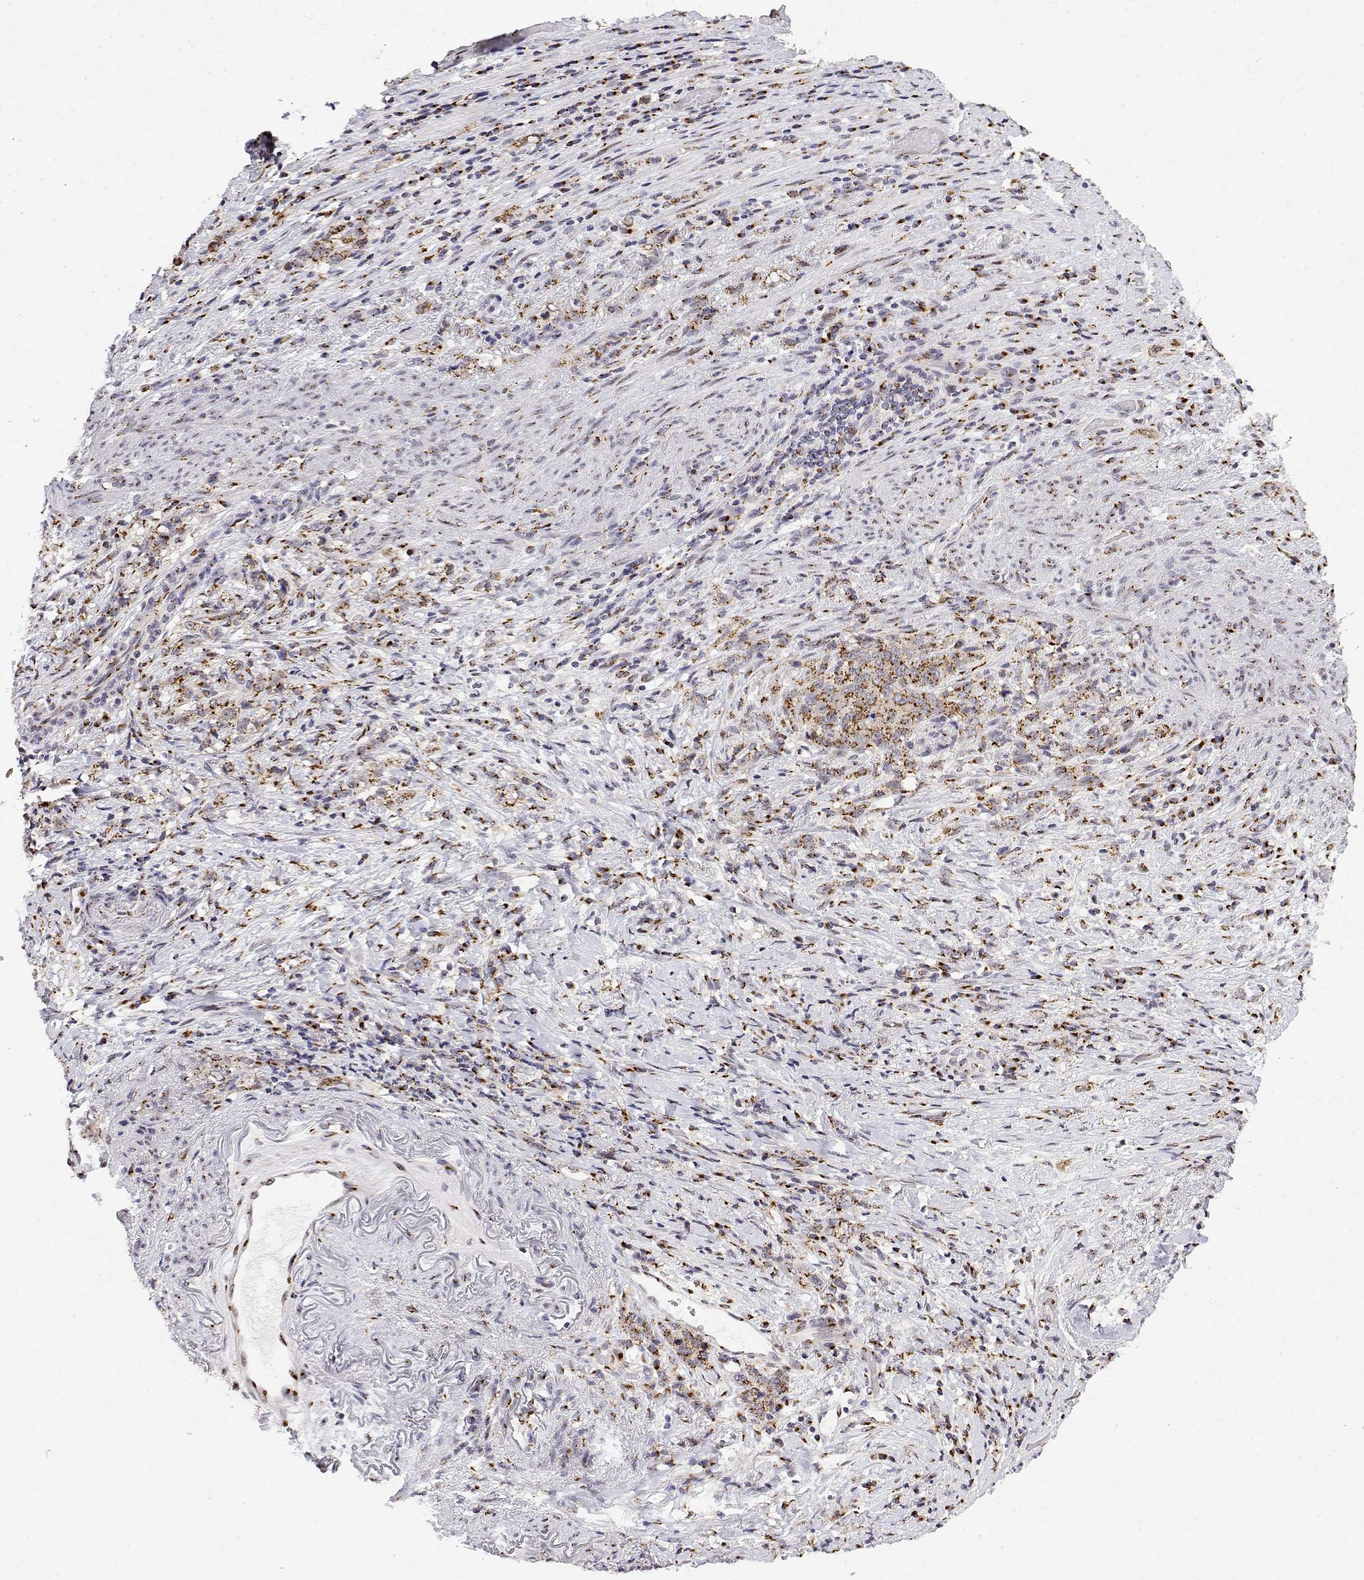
{"staining": {"intensity": "moderate", "quantity": ">75%", "location": "cytoplasmic/membranous"}, "tissue": "stomach cancer", "cell_type": "Tumor cells", "image_type": "cancer", "snomed": [{"axis": "morphology", "description": "Adenocarcinoma, NOS"}, {"axis": "topography", "description": "Stomach, lower"}], "caption": "There is medium levels of moderate cytoplasmic/membranous positivity in tumor cells of stomach adenocarcinoma, as demonstrated by immunohistochemical staining (brown color).", "gene": "YIPF3", "patient": {"sex": "male", "age": 88}}